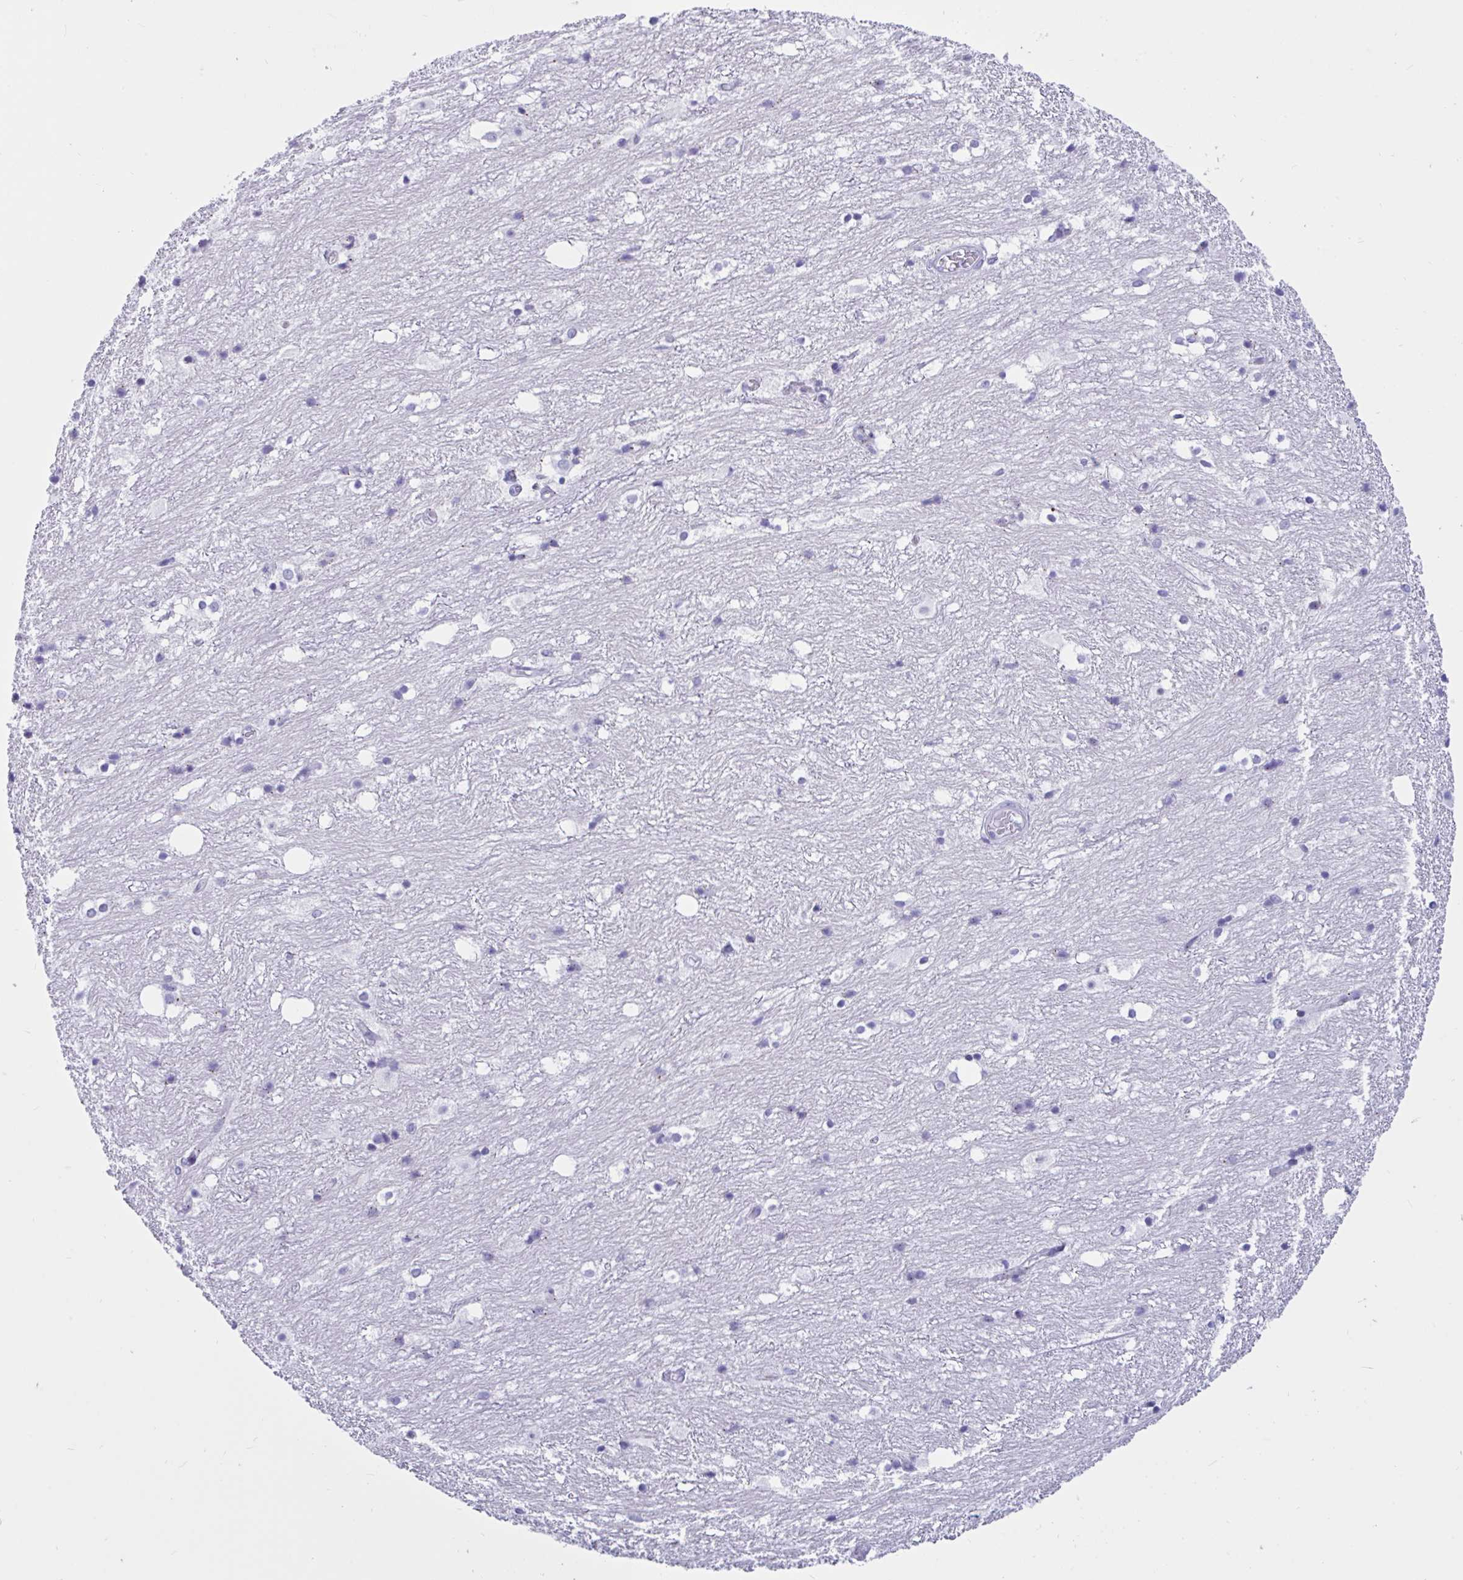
{"staining": {"intensity": "negative", "quantity": "none", "location": "none"}, "tissue": "hippocampus", "cell_type": "Glial cells", "image_type": "normal", "snomed": [{"axis": "morphology", "description": "Normal tissue, NOS"}, {"axis": "topography", "description": "Hippocampus"}], "caption": "This is an immunohistochemistry histopathology image of unremarkable hippocampus. There is no staining in glial cells.", "gene": "RNASE3", "patient": {"sex": "female", "age": 52}}